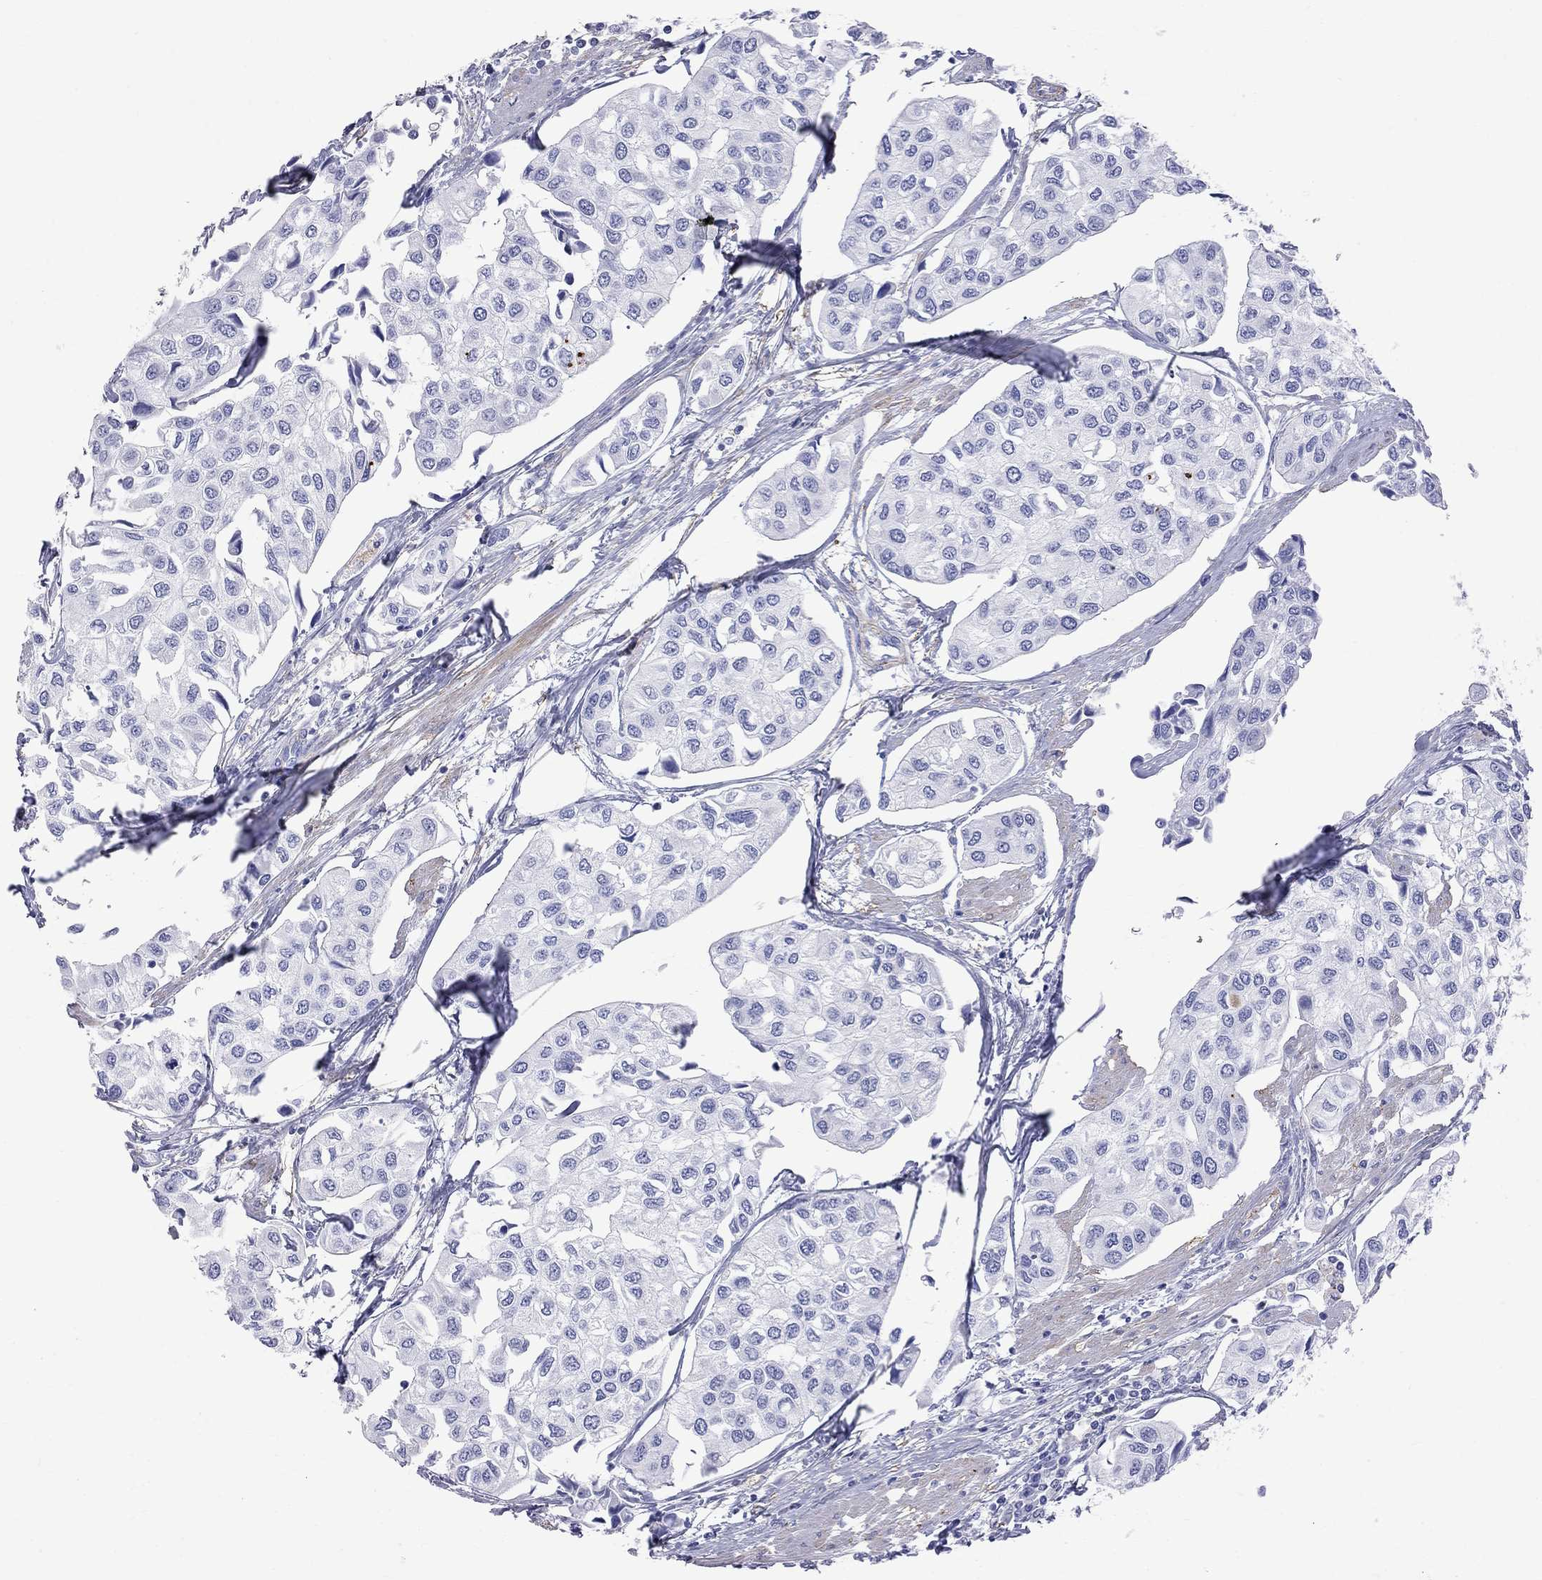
{"staining": {"intensity": "negative", "quantity": "none", "location": "none"}, "tissue": "urothelial cancer", "cell_type": "Tumor cells", "image_type": "cancer", "snomed": [{"axis": "morphology", "description": "Urothelial carcinoma, High grade"}, {"axis": "topography", "description": "Urinary bladder"}], "caption": "A photomicrograph of human high-grade urothelial carcinoma is negative for staining in tumor cells.", "gene": "S100A3", "patient": {"sex": "male", "age": 73}}